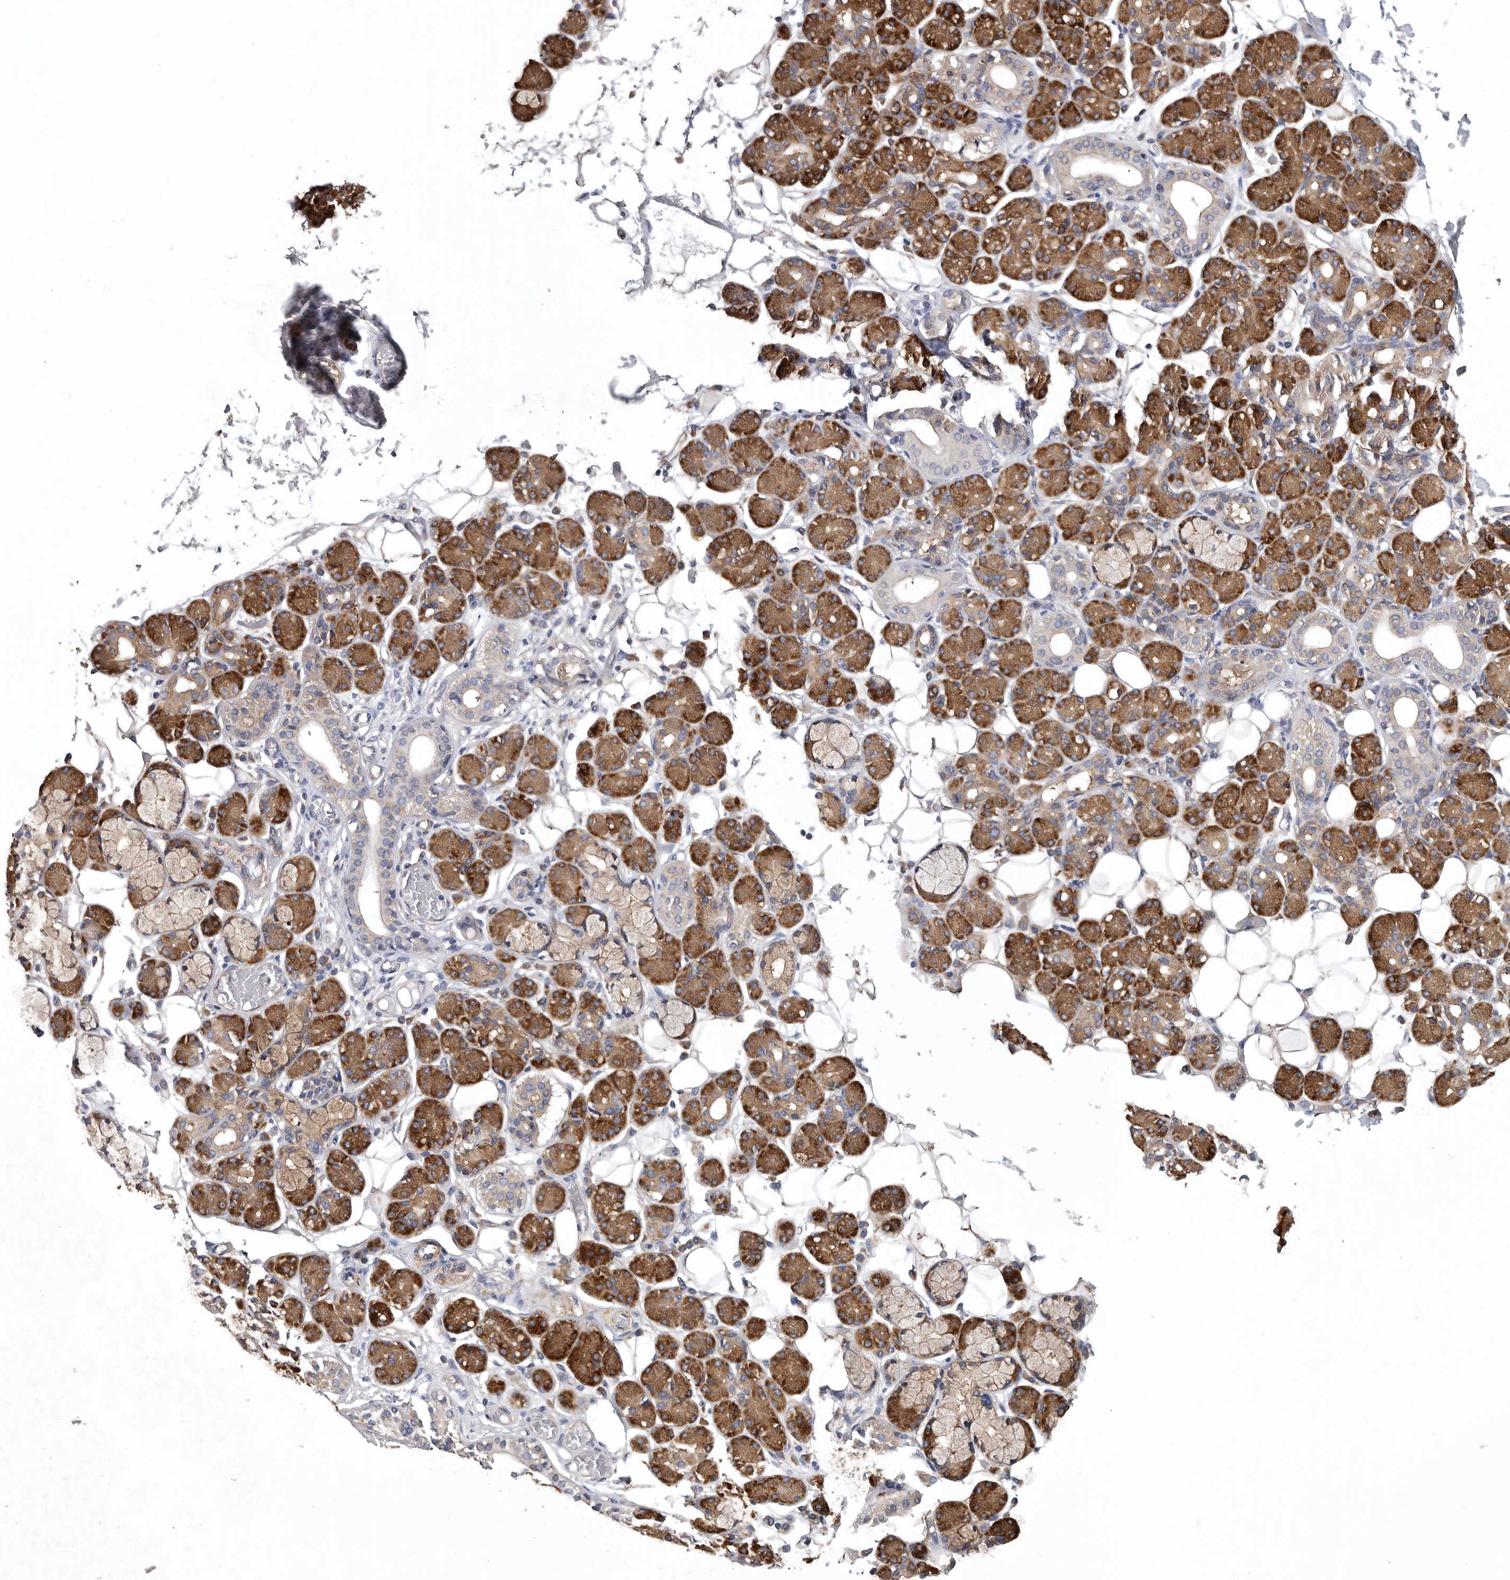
{"staining": {"intensity": "strong", "quantity": ">75%", "location": "cytoplasmic/membranous"}, "tissue": "salivary gland", "cell_type": "Glandular cells", "image_type": "normal", "snomed": [{"axis": "morphology", "description": "Normal tissue, NOS"}, {"axis": "topography", "description": "Salivary gland"}], "caption": "Strong cytoplasmic/membranous protein staining is seen in approximately >75% of glandular cells in salivary gland.", "gene": "OXR1", "patient": {"sex": "male", "age": 63}}